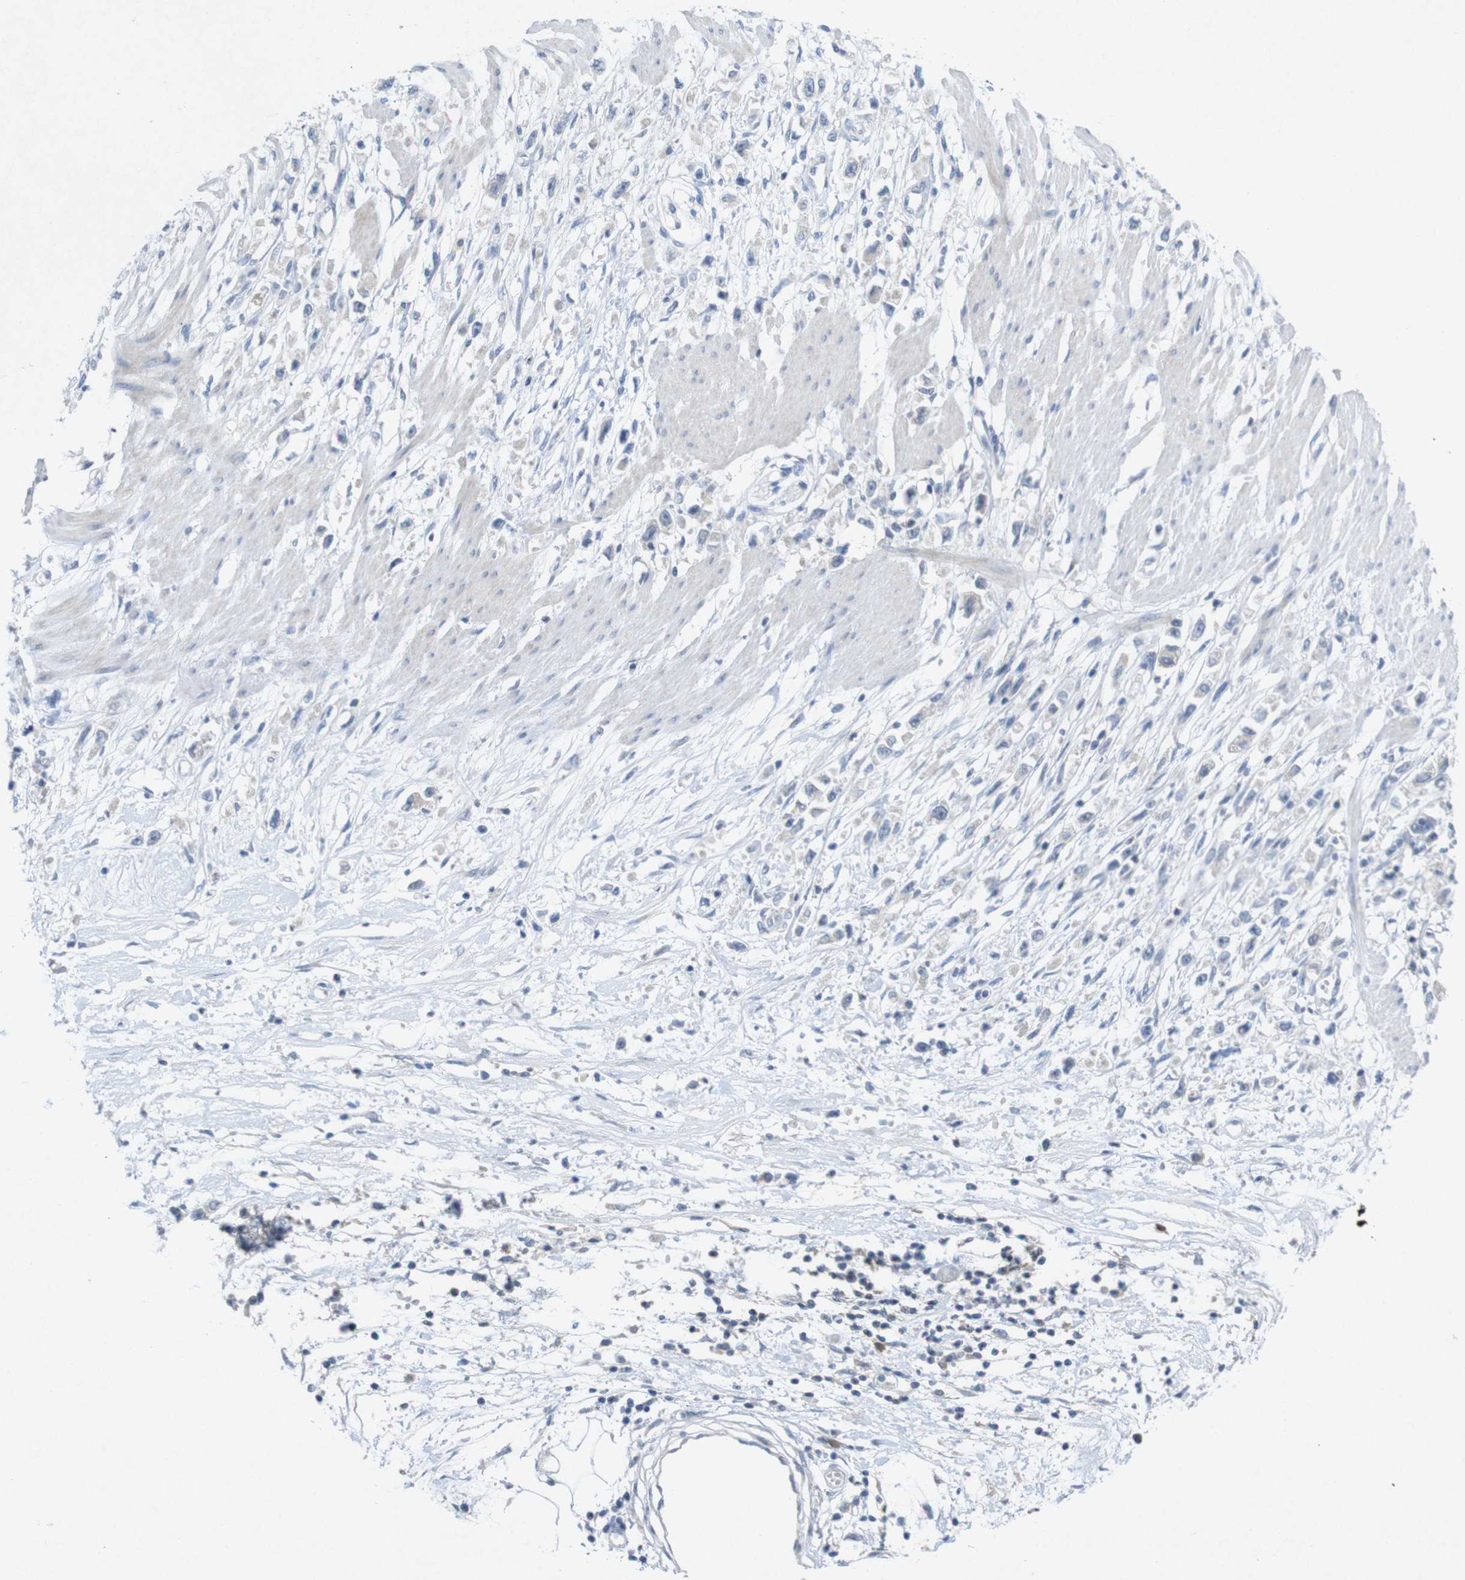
{"staining": {"intensity": "negative", "quantity": "none", "location": "none"}, "tissue": "stomach cancer", "cell_type": "Tumor cells", "image_type": "cancer", "snomed": [{"axis": "morphology", "description": "Adenocarcinoma, NOS"}, {"axis": "topography", "description": "Stomach"}], "caption": "Tumor cells show no significant protein positivity in adenocarcinoma (stomach).", "gene": "SLAMF7", "patient": {"sex": "female", "age": 59}}